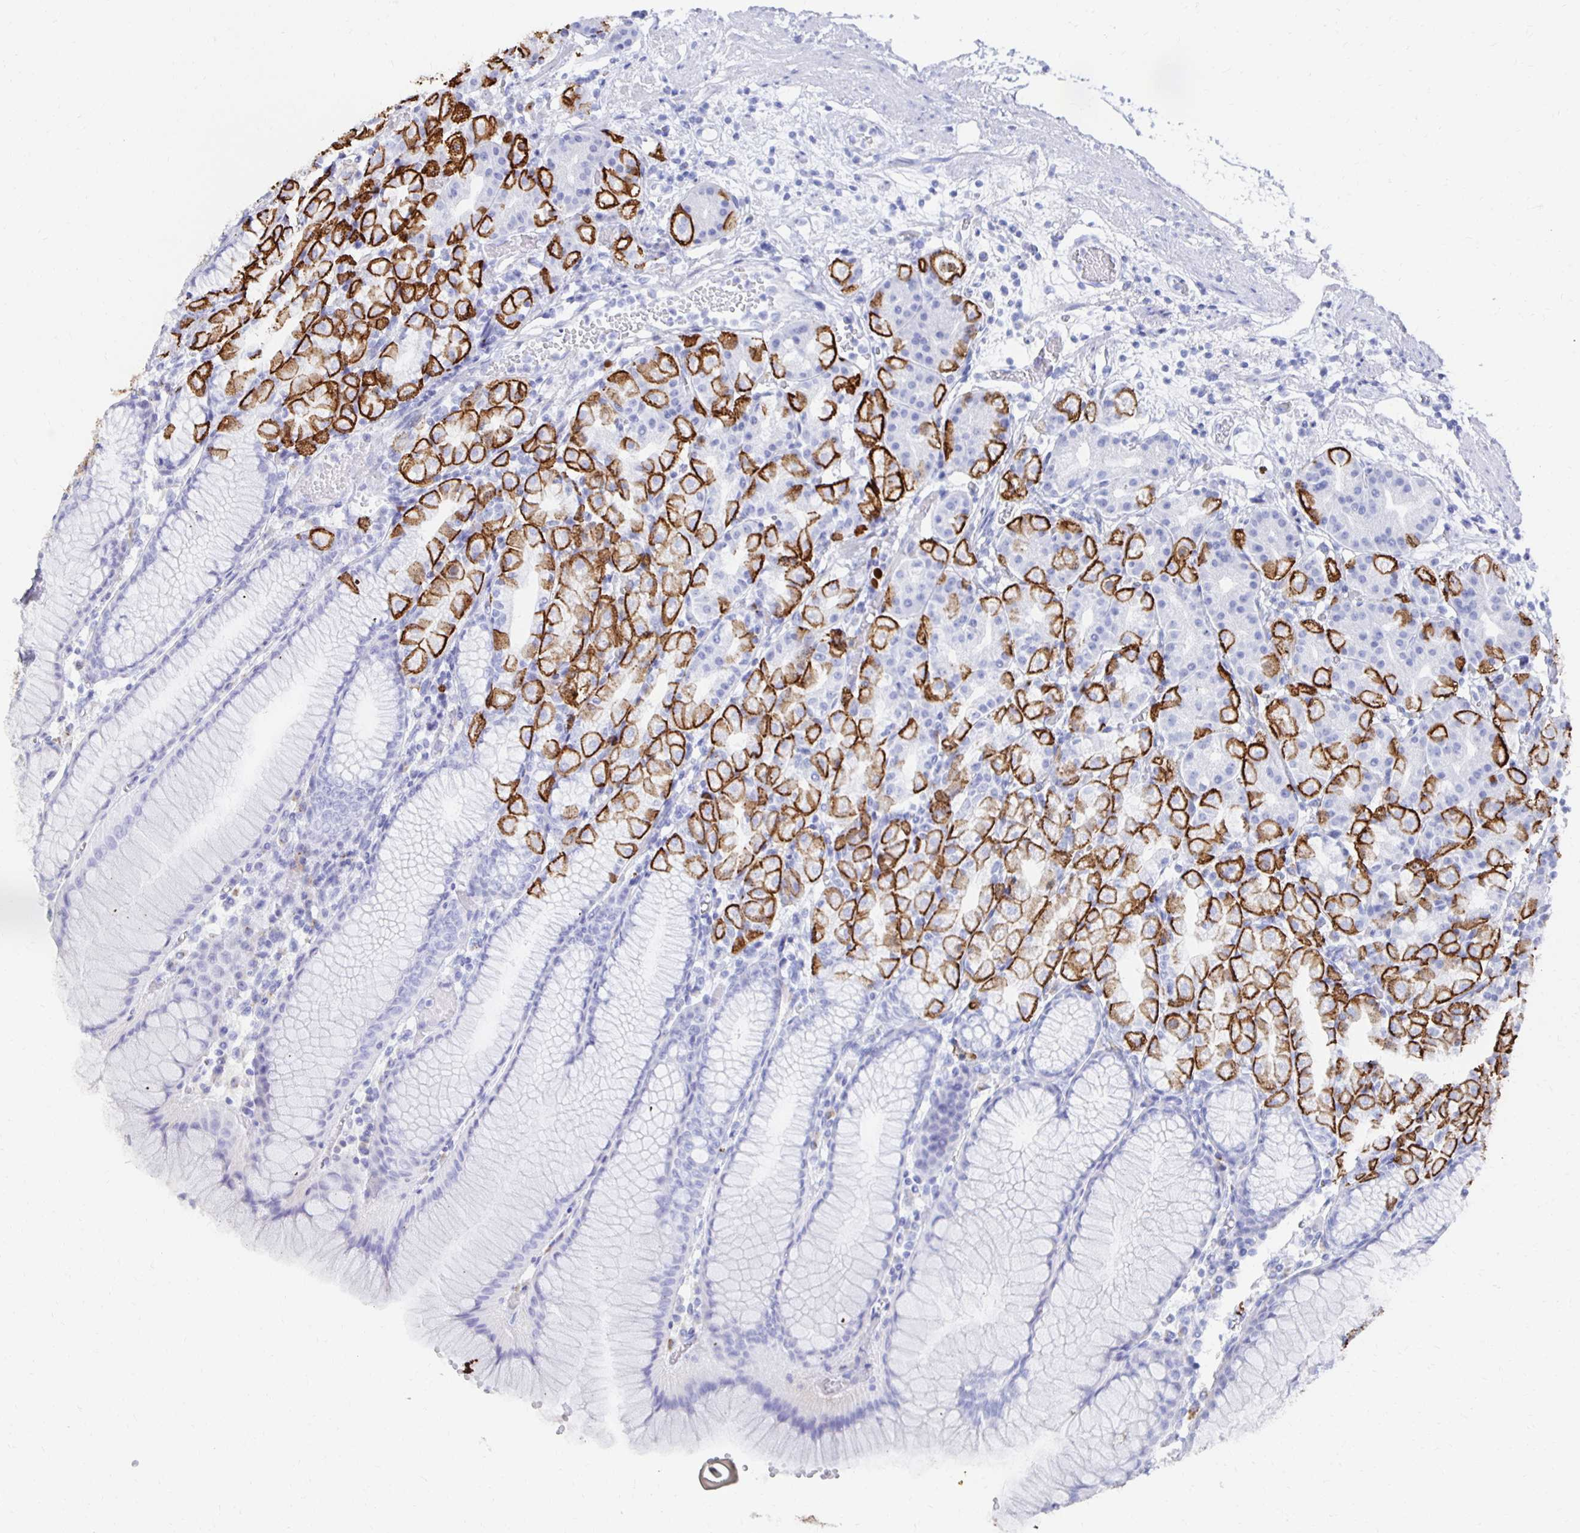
{"staining": {"intensity": "strong", "quantity": "25%-75%", "location": "cytoplasmic/membranous"}, "tissue": "stomach", "cell_type": "Glandular cells", "image_type": "normal", "snomed": [{"axis": "morphology", "description": "Normal tissue, NOS"}, {"axis": "topography", "description": "Stomach"}], "caption": "Stomach stained for a protein reveals strong cytoplasmic/membranous positivity in glandular cells. The staining is performed using DAB brown chromogen to label protein expression. The nuclei are counter-stained blue using hematoxylin.", "gene": "PRDM7", "patient": {"sex": "female", "age": 57}}